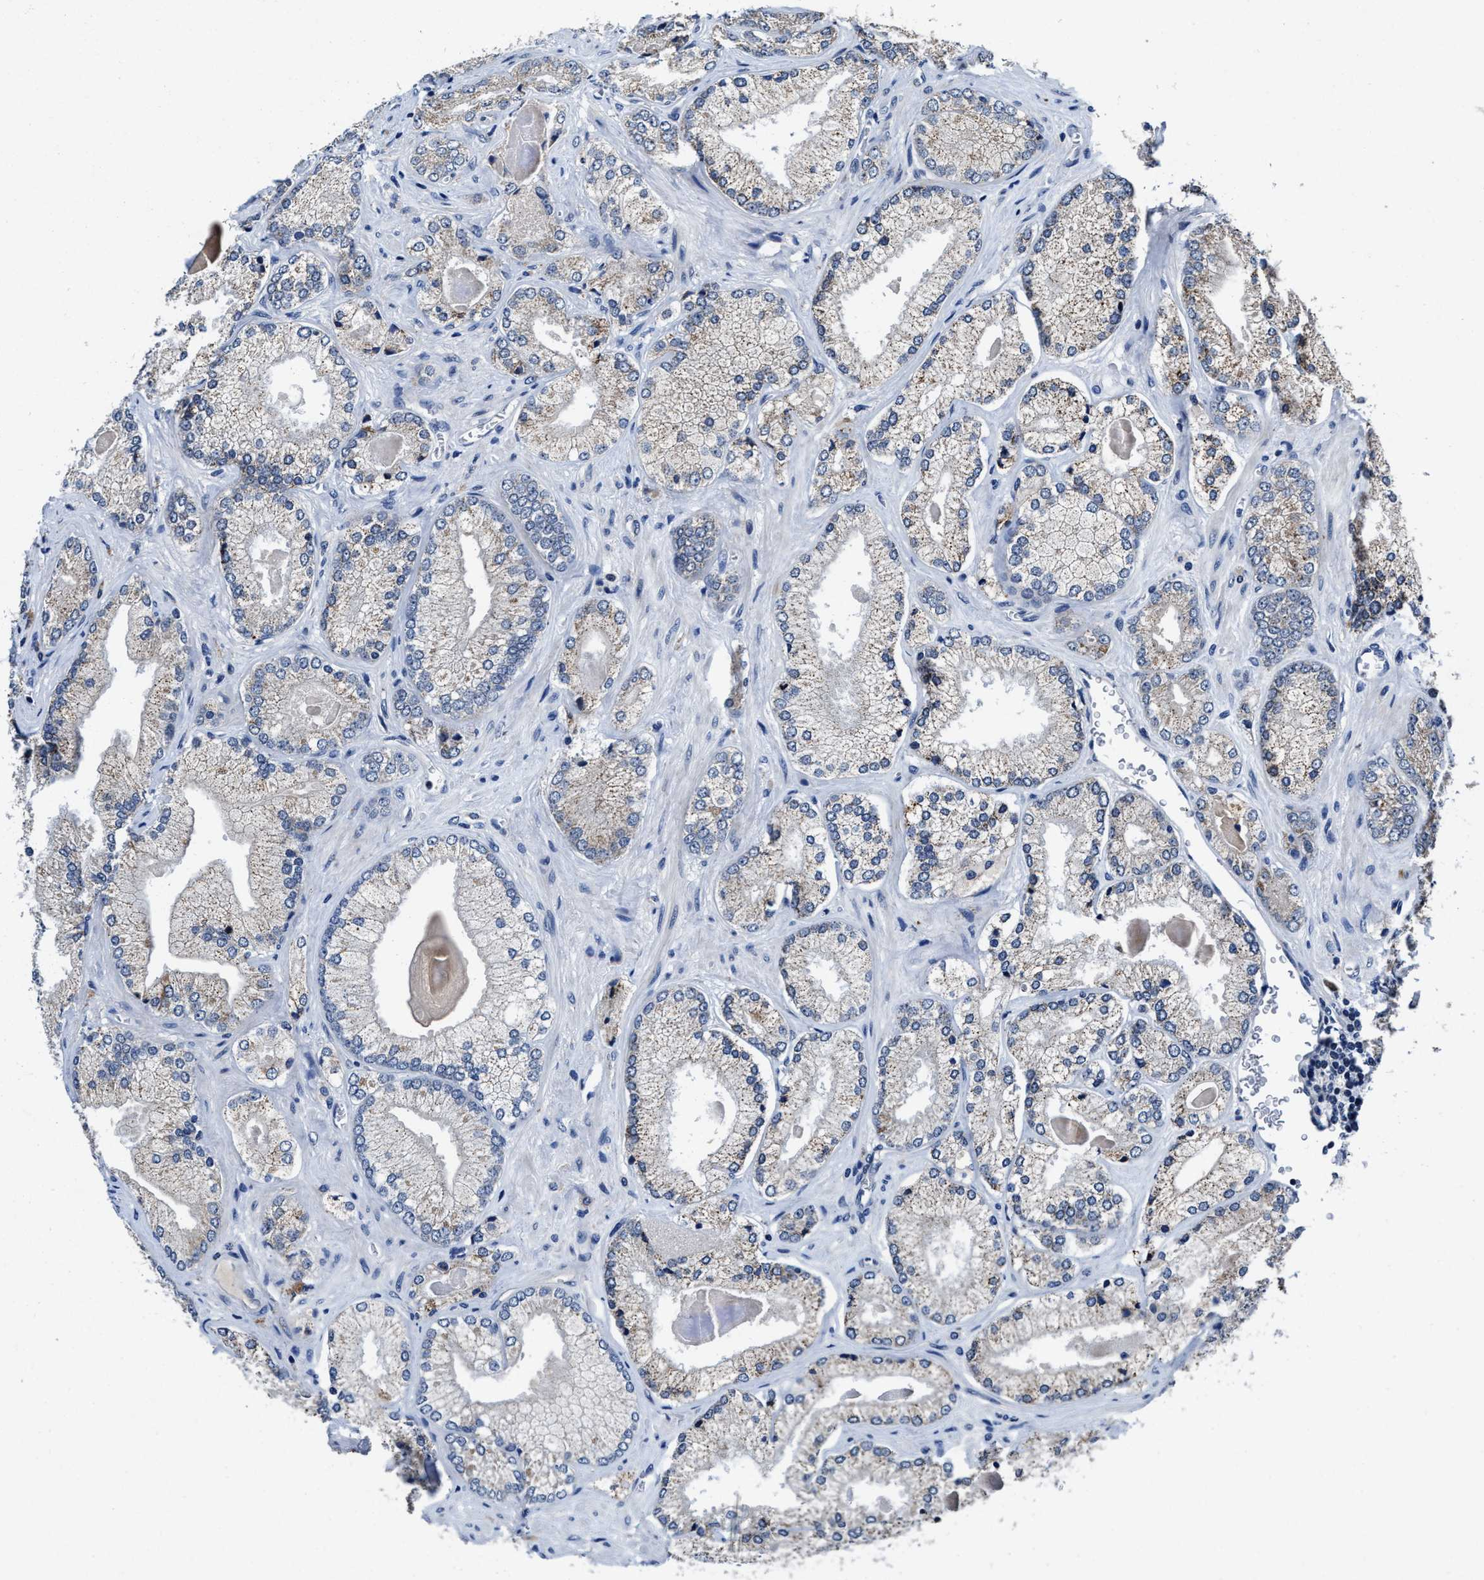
{"staining": {"intensity": "weak", "quantity": ">75%", "location": "cytoplasmic/membranous"}, "tissue": "prostate cancer", "cell_type": "Tumor cells", "image_type": "cancer", "snomed": [{"axis": "morphology", "description": "Adenocarcinoma, Low grade"}, {"axis": "topography", "description": "Prostate"}], "caption": "This histopathology image exhibits IHC staining of prostate cancer, with low weak cytoplasmic/membranous expression in approximately >75% of tumor cells.", "gene": "TMEM53", "patient": {"sex": "male", "age": 65}}